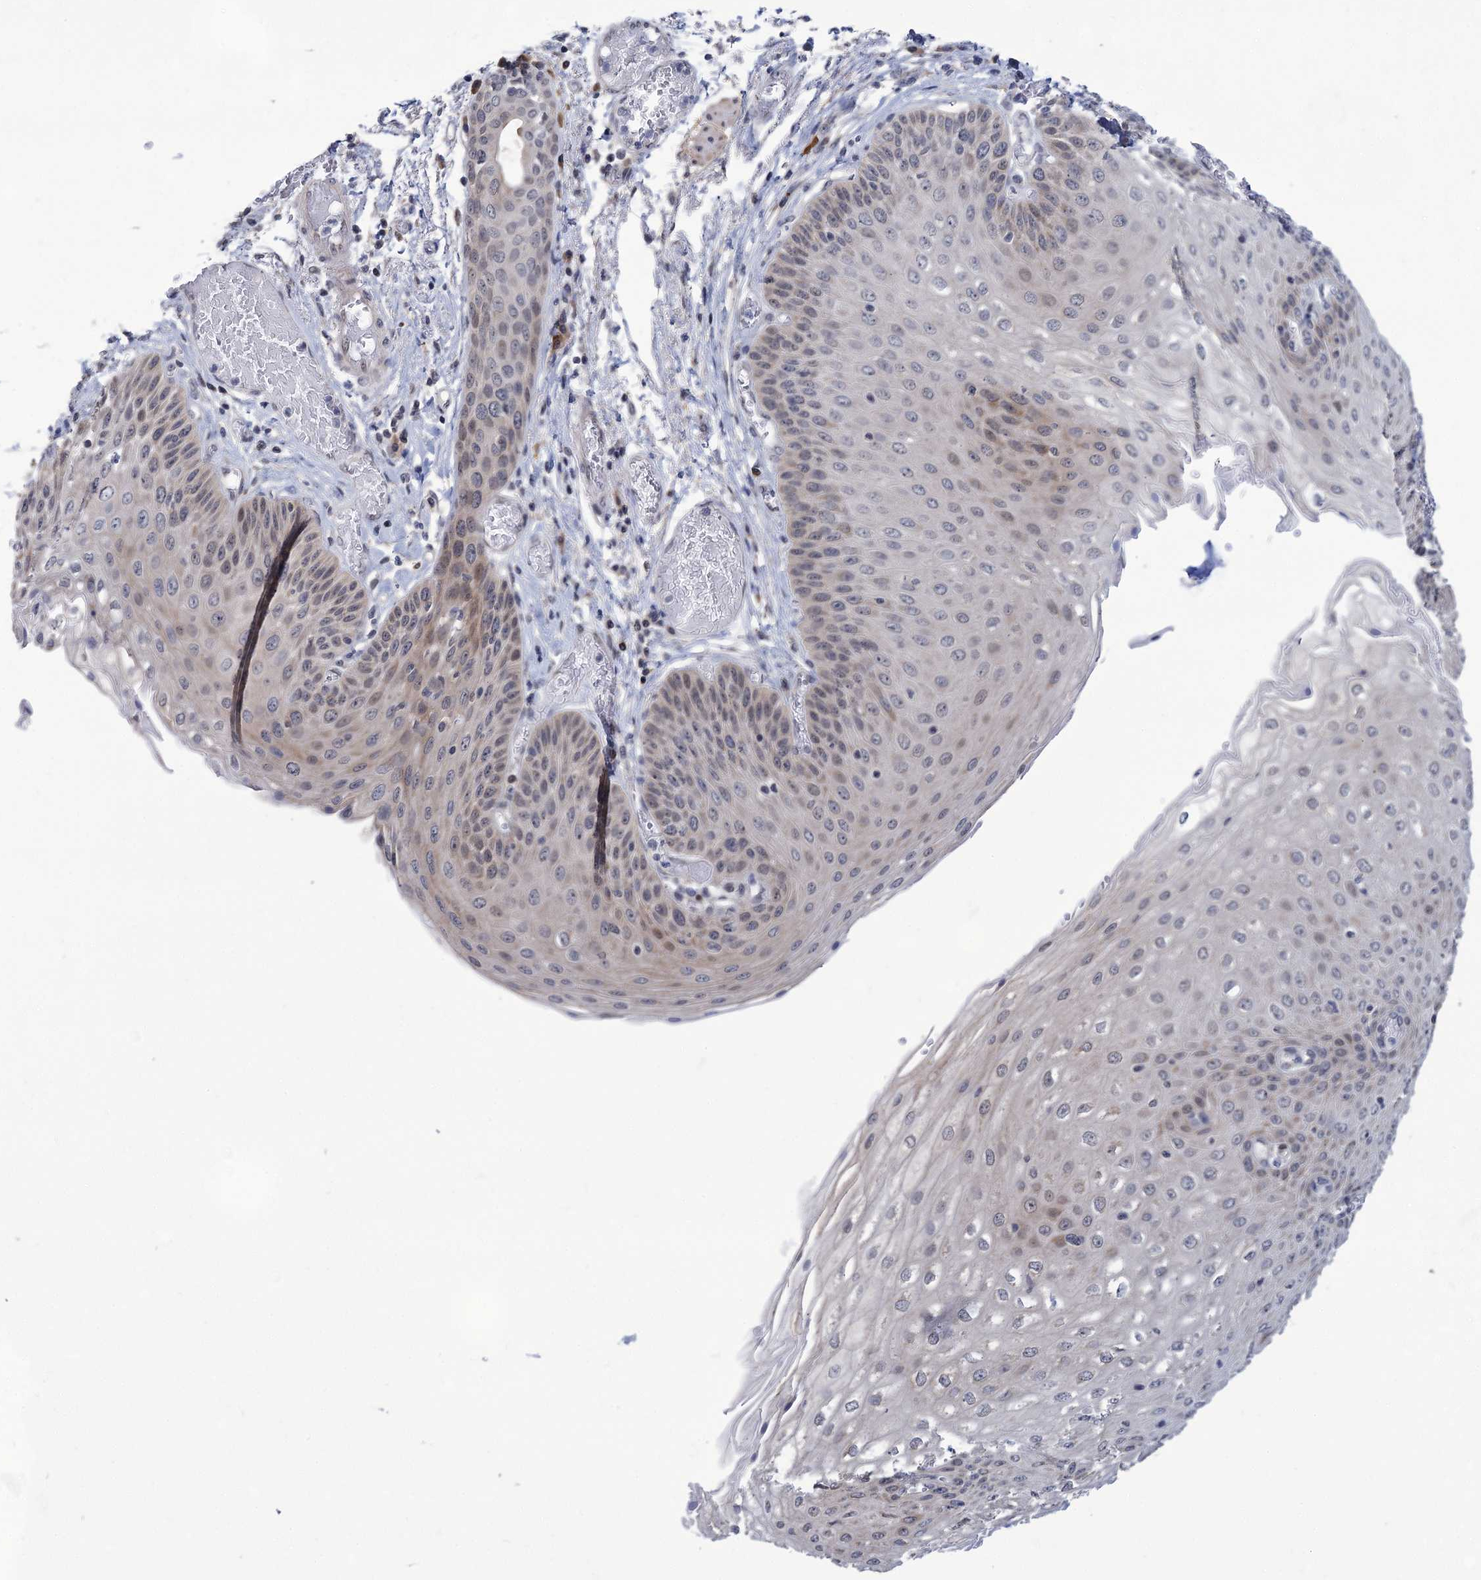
{"staining": {"intensity": "weak", "quantity": "<25%", "location": "cytoplasmic/membranous,nuclear"}, "tissue": "esophagus", "cell_type": "Squamous epithelial cells", "image_type": "normal", "snomed": [{"axis": "morphology", "description": "Normal tissue, NOS"}, {"axis": "topography", "description": "Esophagus"}], "caption": "Squamous epithelial cells show no significant protein positivity in normal esophagus. Brightfield microscopy of IHC stained with DAB (brown) and hematoxylin (blue), captured at high magnification.", "gene": "TTC17", "patient": {"sex": "male", "age": 81}}